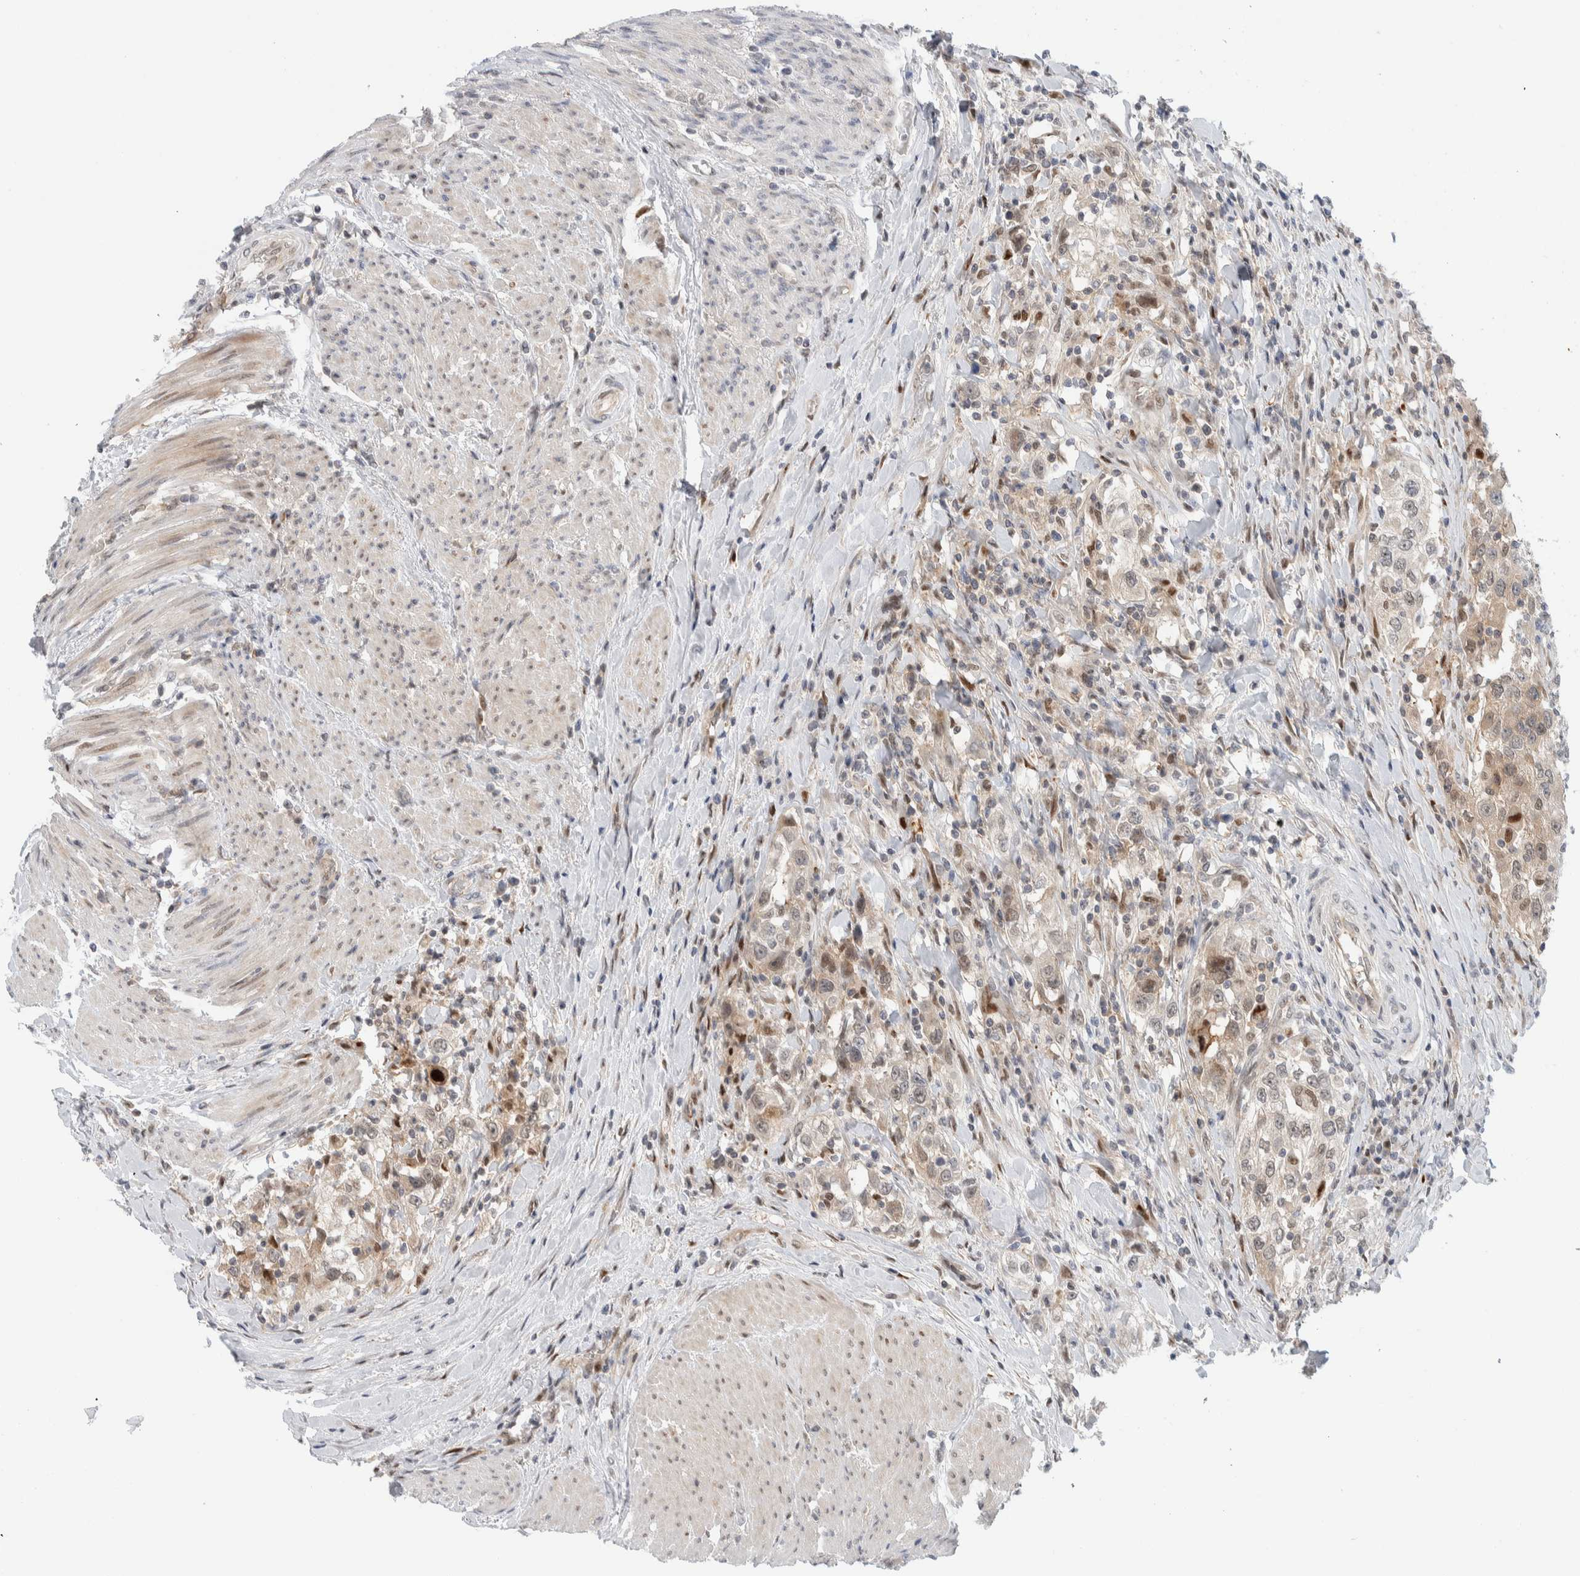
{"staining": {"intensity": "weak", "quantity": "25%-75%", "location": "cytoplasmic/membranous"}, "tissue": "urothelial cancer", "cell_type": "Tumor cells", "image_type": "cancer", "snomed": [{"axis": "morphology", "description": "Urothelial carcinoma, High grade"}, {"axis": "topography", "description": "Urinary bladder"}], "caption": "An image of human urothelial cancer stained for a protein demonstrates weak cytoplasmic/membranous brown staining in tumor cells.", "gene": "NCR3LG1", "patient": {"sex": "female", "age": 80}}